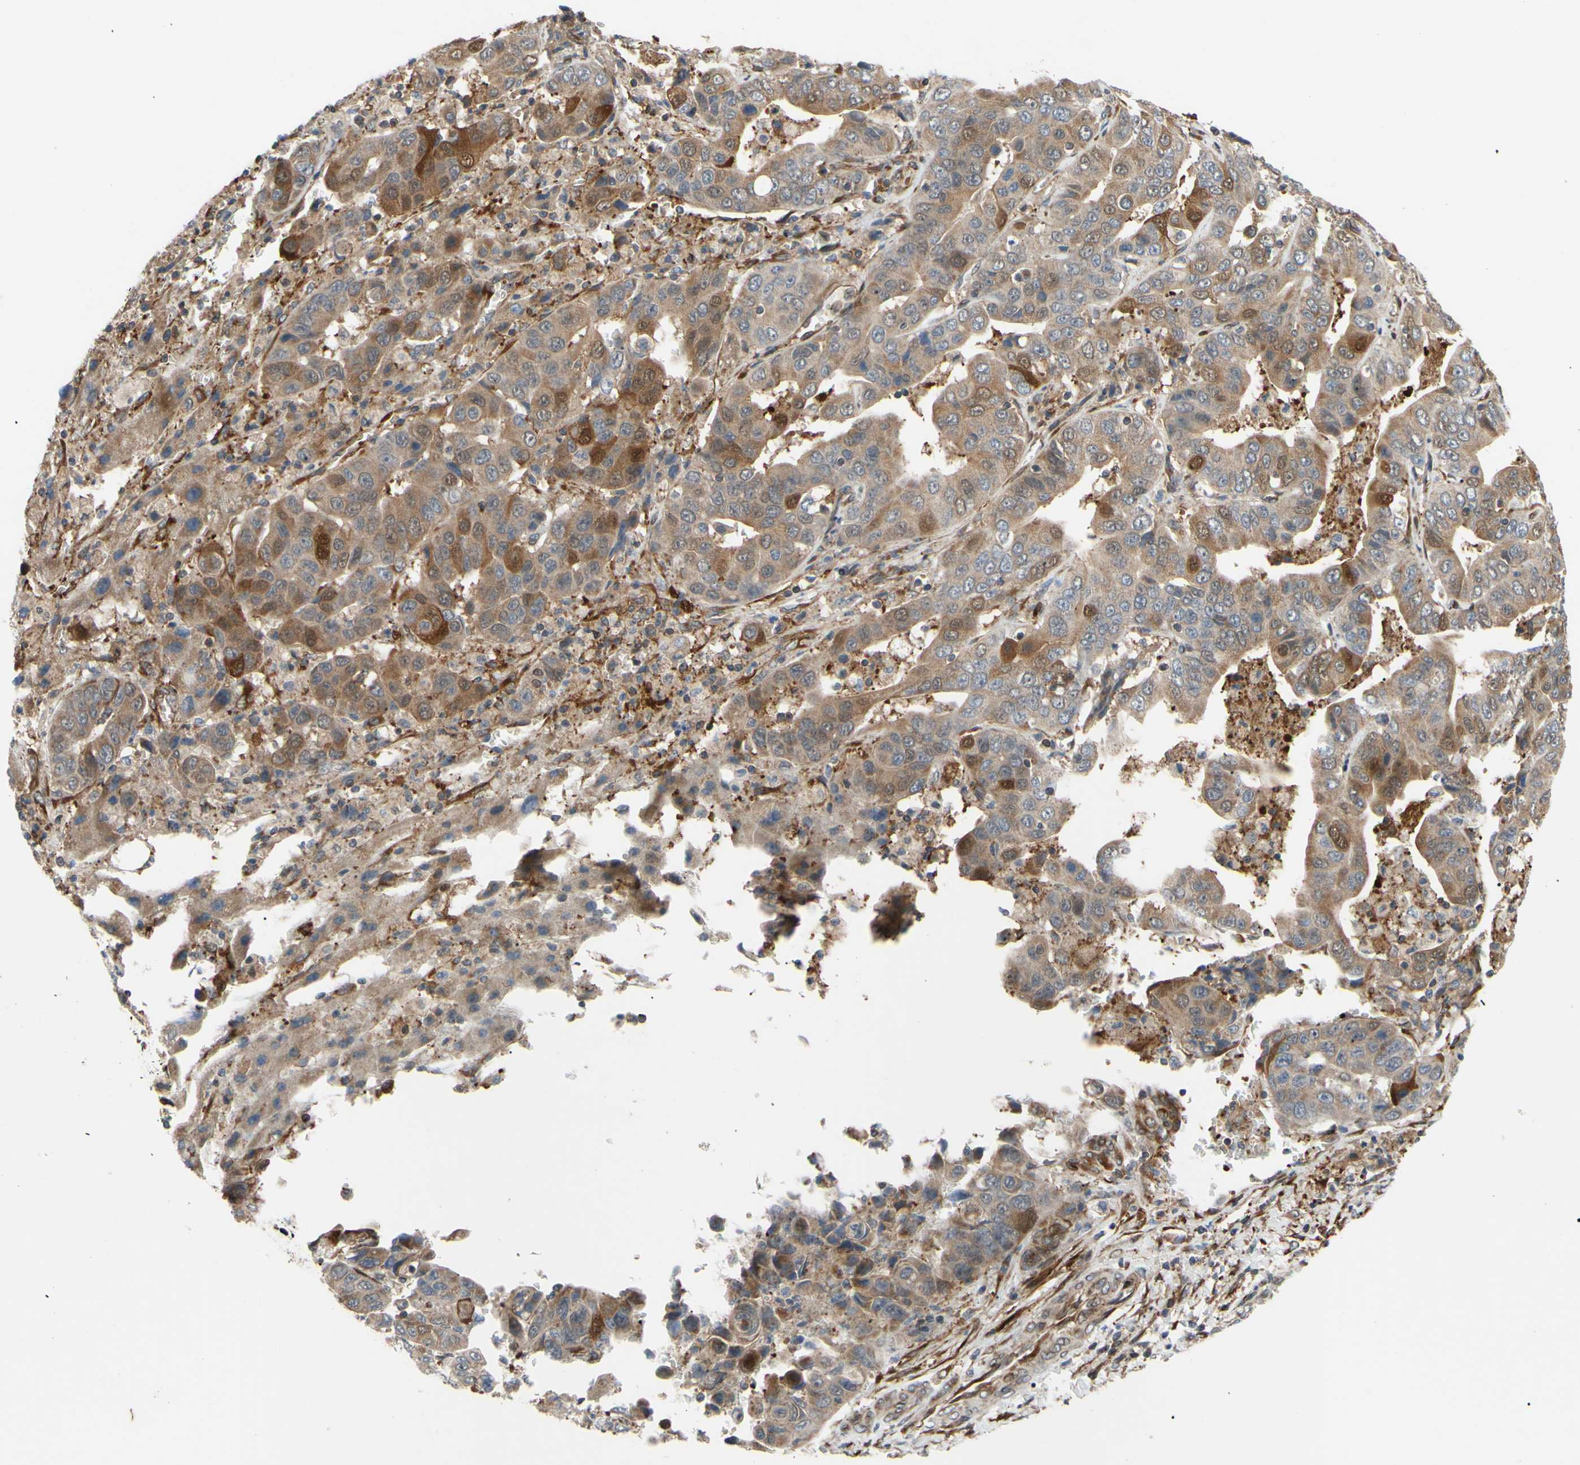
{"staining": {"intensity": "moderate", "quantity": ">75%", "location": "cytoplasmic/membranous"}, "tissue": "liver cancer", "cell_type": "Tumor cells", "image_type": "cancer", "snomed": [{"axis": "morphology", "description": "Cholangiocarcinoma"}, {"axis": "topography", "description": "Liver"}], "caption": "Human liver cancer stained with a brown dye displays moderate cytoplasmic/membranous positive positivity in about >75% of tumor cells.", "gene": "PRAF2", "patient": {"sex": "female", "age": 52}}